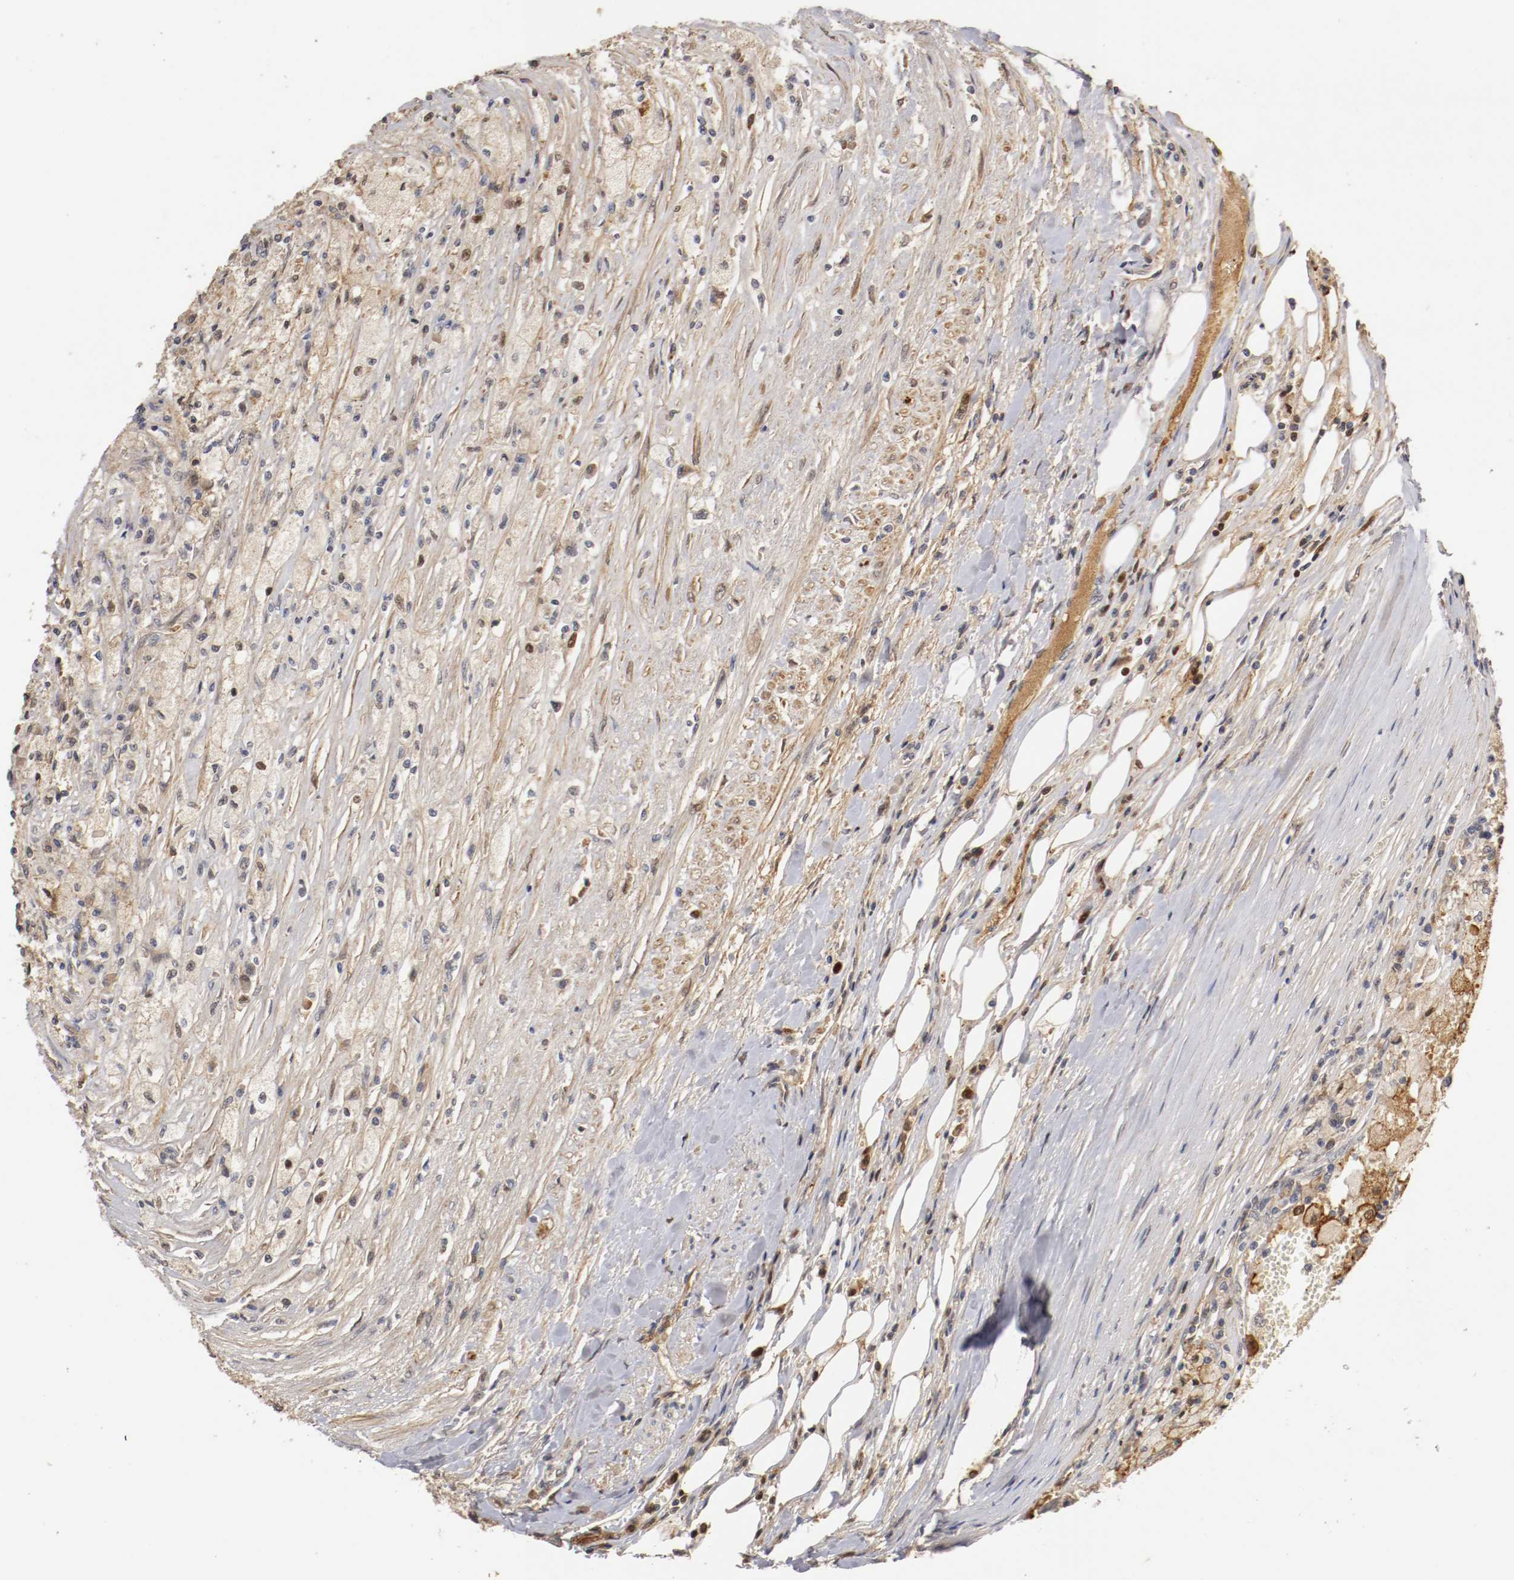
{"staining": {"intensity": "moderate", "quantity": "25%-75%", "location": "cytoplasmic/membranous,nuclear"}, "tissue": "renal cancer", "cell_type": "Tumor cells", "image_type": "cancer", "snomed": [{"axis": "morphology", "description": "Normal tissue, NOS"}, {"axis": "morphology", "description": "Adenocarcinoma, NOS"}, {"axis": "topography", "description": "Kidney"}], "caption": "Brown immunohistochemical staining in renal cancer (adenocarcinoma) reveals moderate cytoplasmic/membranous and nuclear staining in about 25%-75% of tumor cells.", "gene": "TNFRSF1B", "patient": {"sex": "male", "age": 71}}